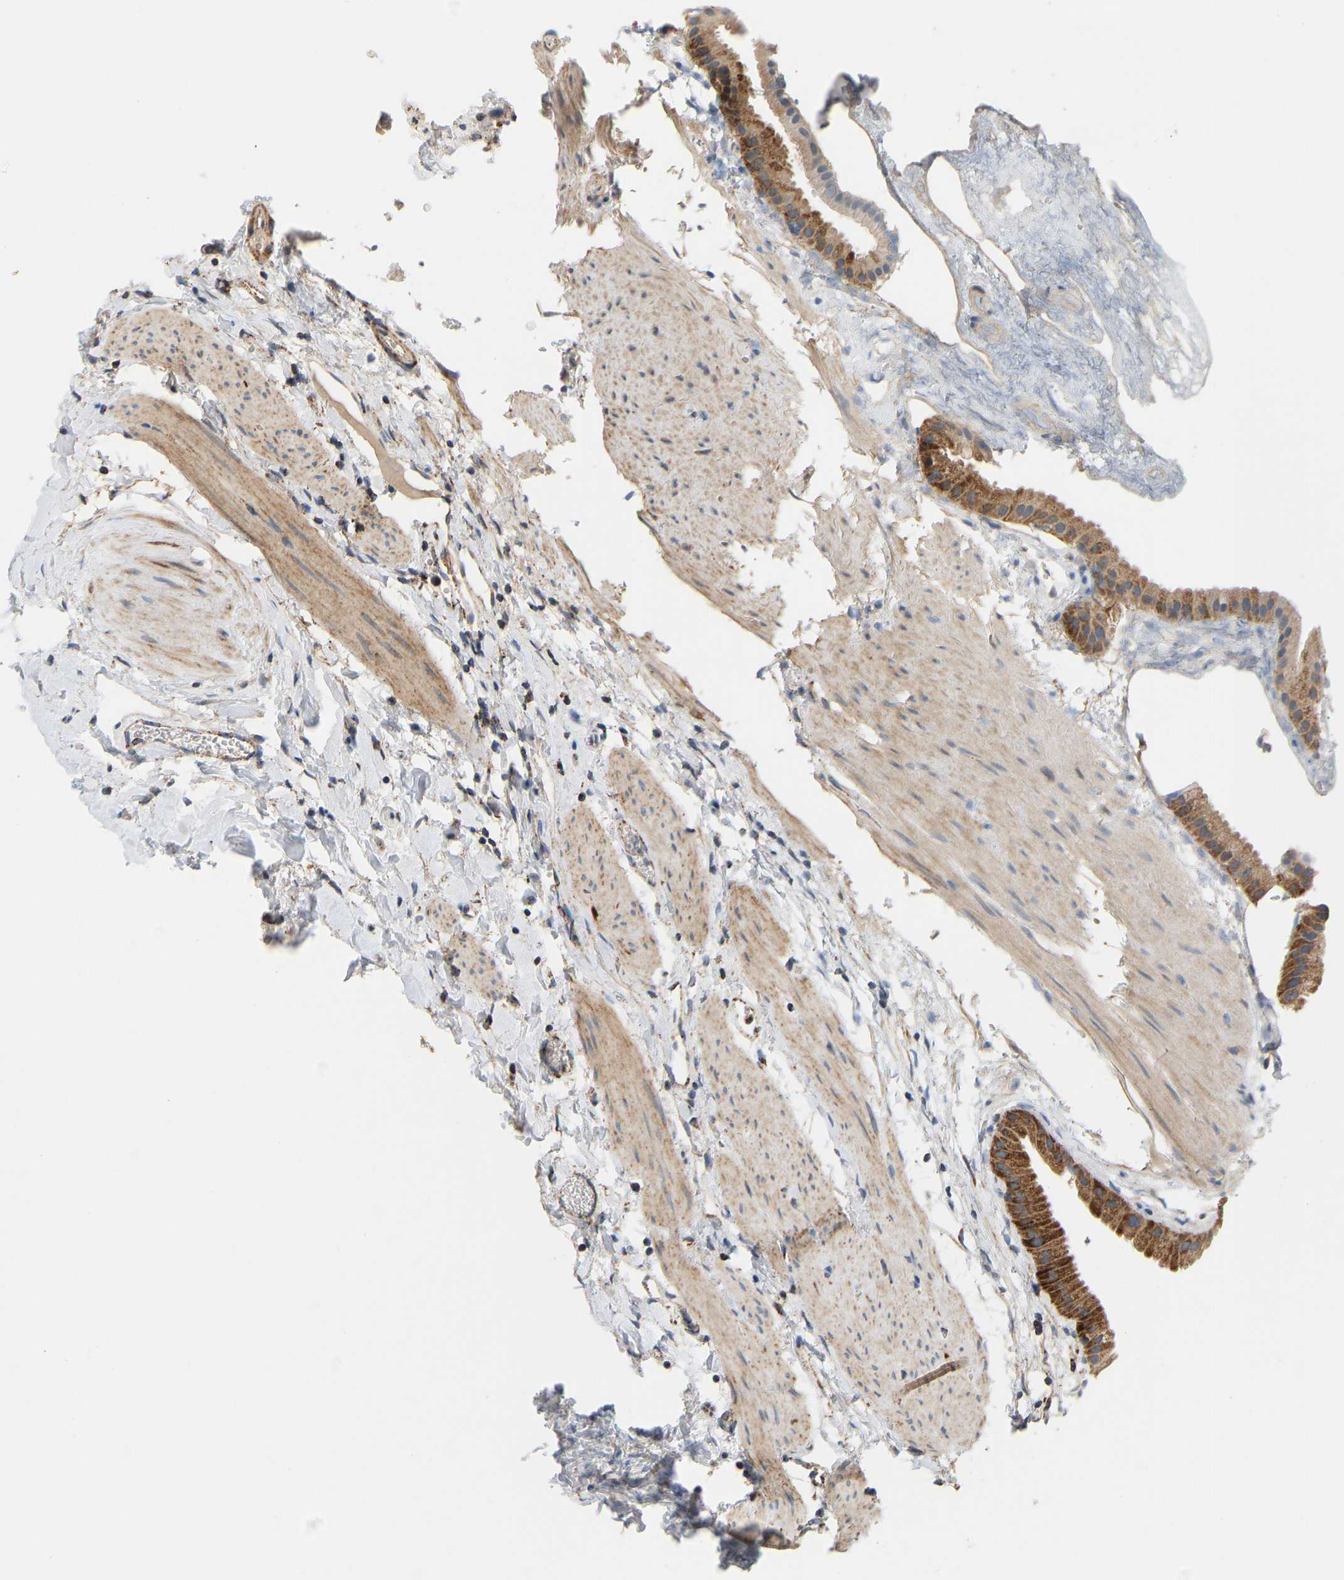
{"staining": {"intensity": "strong", "quantity": ">75%", "location": "cytoplasmic/membranous"}, "tissue": "gallbladder", "cell_type": "Glandular cells", "image_type": "normal", "snomed": [{"axis": "morphology", "description": "Normal tissue, NOS"}, {"axis": "topography", "description": "Gallbladder"}], "caption": "A high-resolution image shows immunohistochemistry (IHC) staining of normal gallbladder, which shows strong cytoplasmic/membranous expression in approximately >75% of glandular cells.", "gene": "GPSM2", "patient": {"sex": "female", "age": 64}}